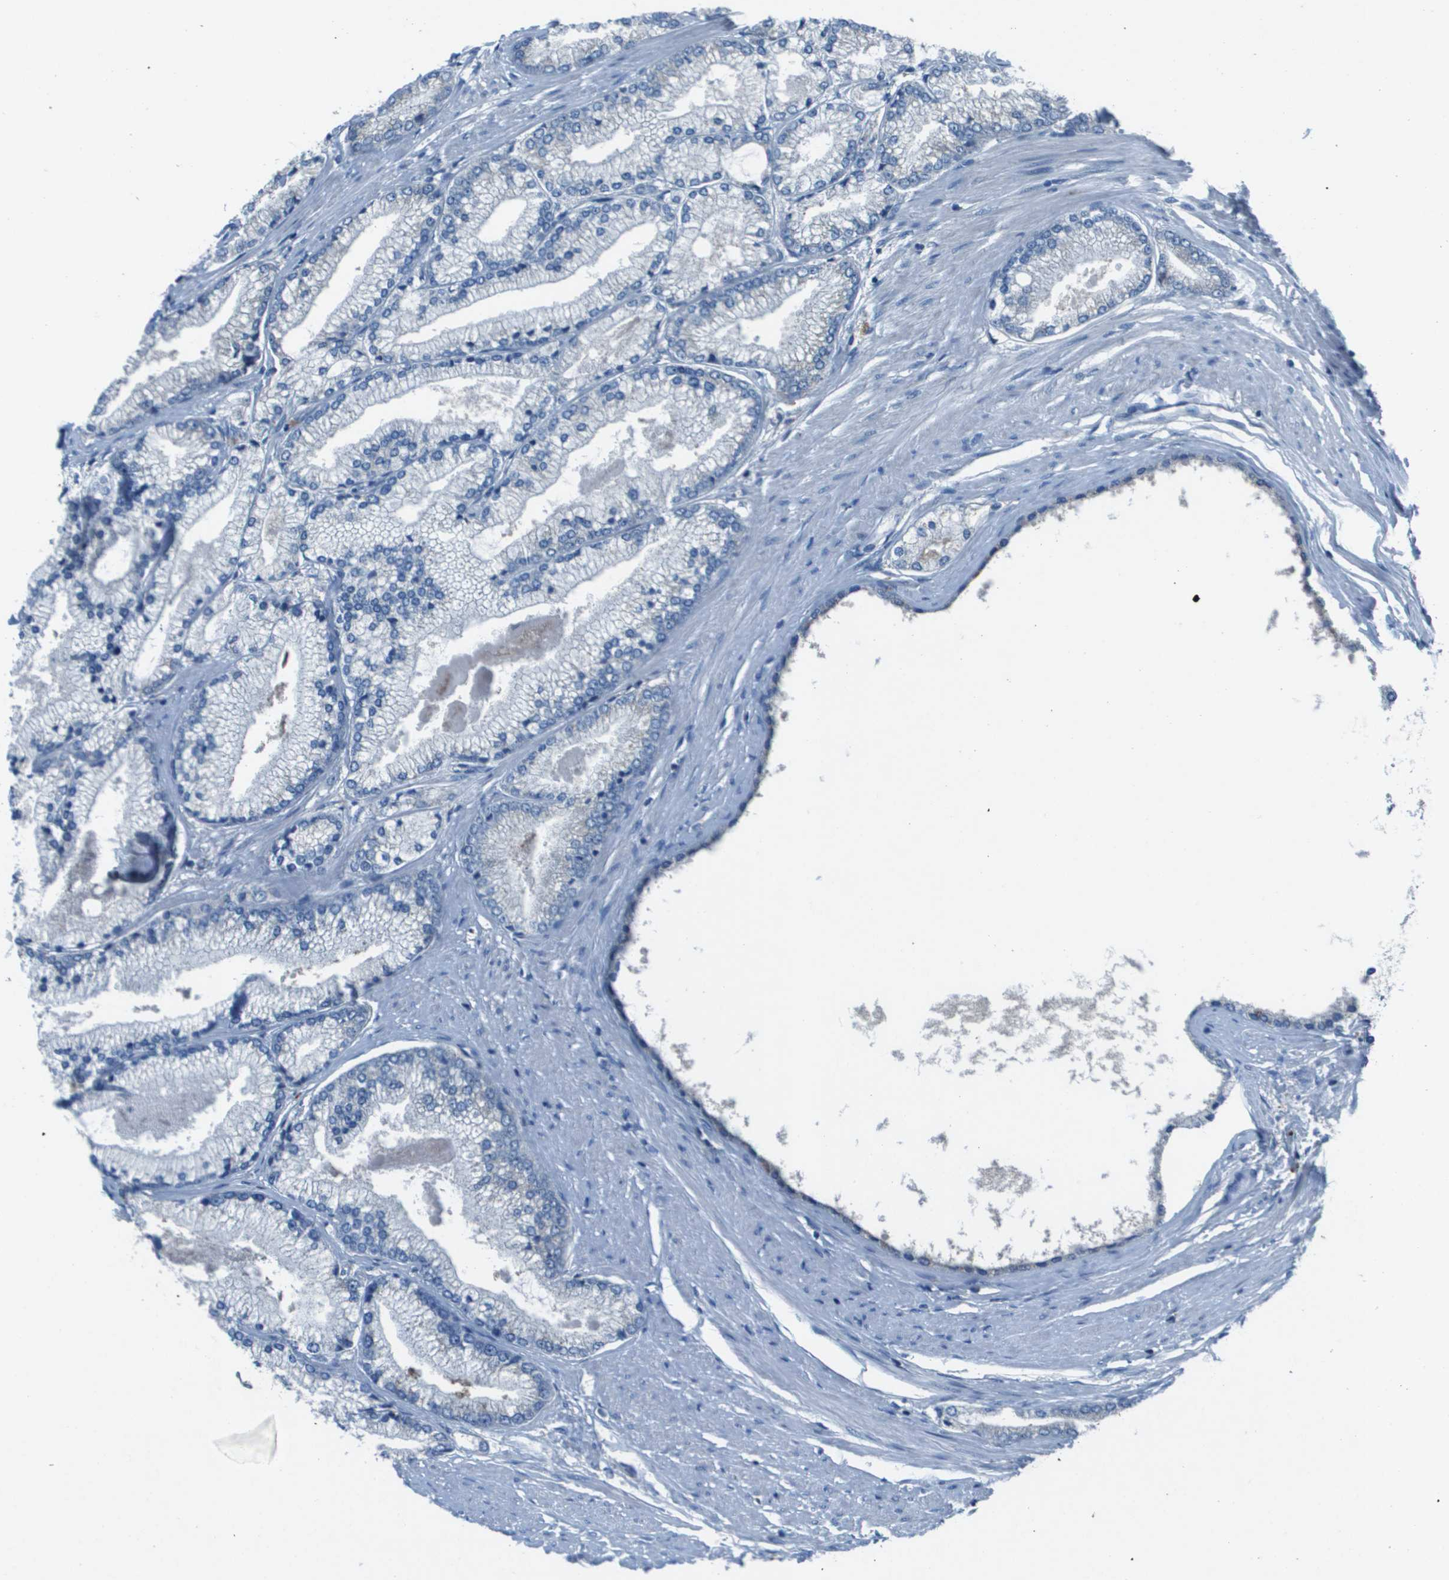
{"staining": {"intensity": "negative", "quantity": "none", "location": "none"}, "tissue": "prostate cancer", "cell_type": "Tumor cells", "image_type": "cancer", "snomed": [{"axis": "morphology", "description": "Adenocarcinoma, High grade"}, {"axis": "topography", "description": "Prostate"}], "caption": "Micrograph shows no significant protein staining in tumor cells of prostate cancer (adenocarcinoma (high-grade)).", "gene": "CAMK4", "patient": {"sex": "male", "age": 61}}